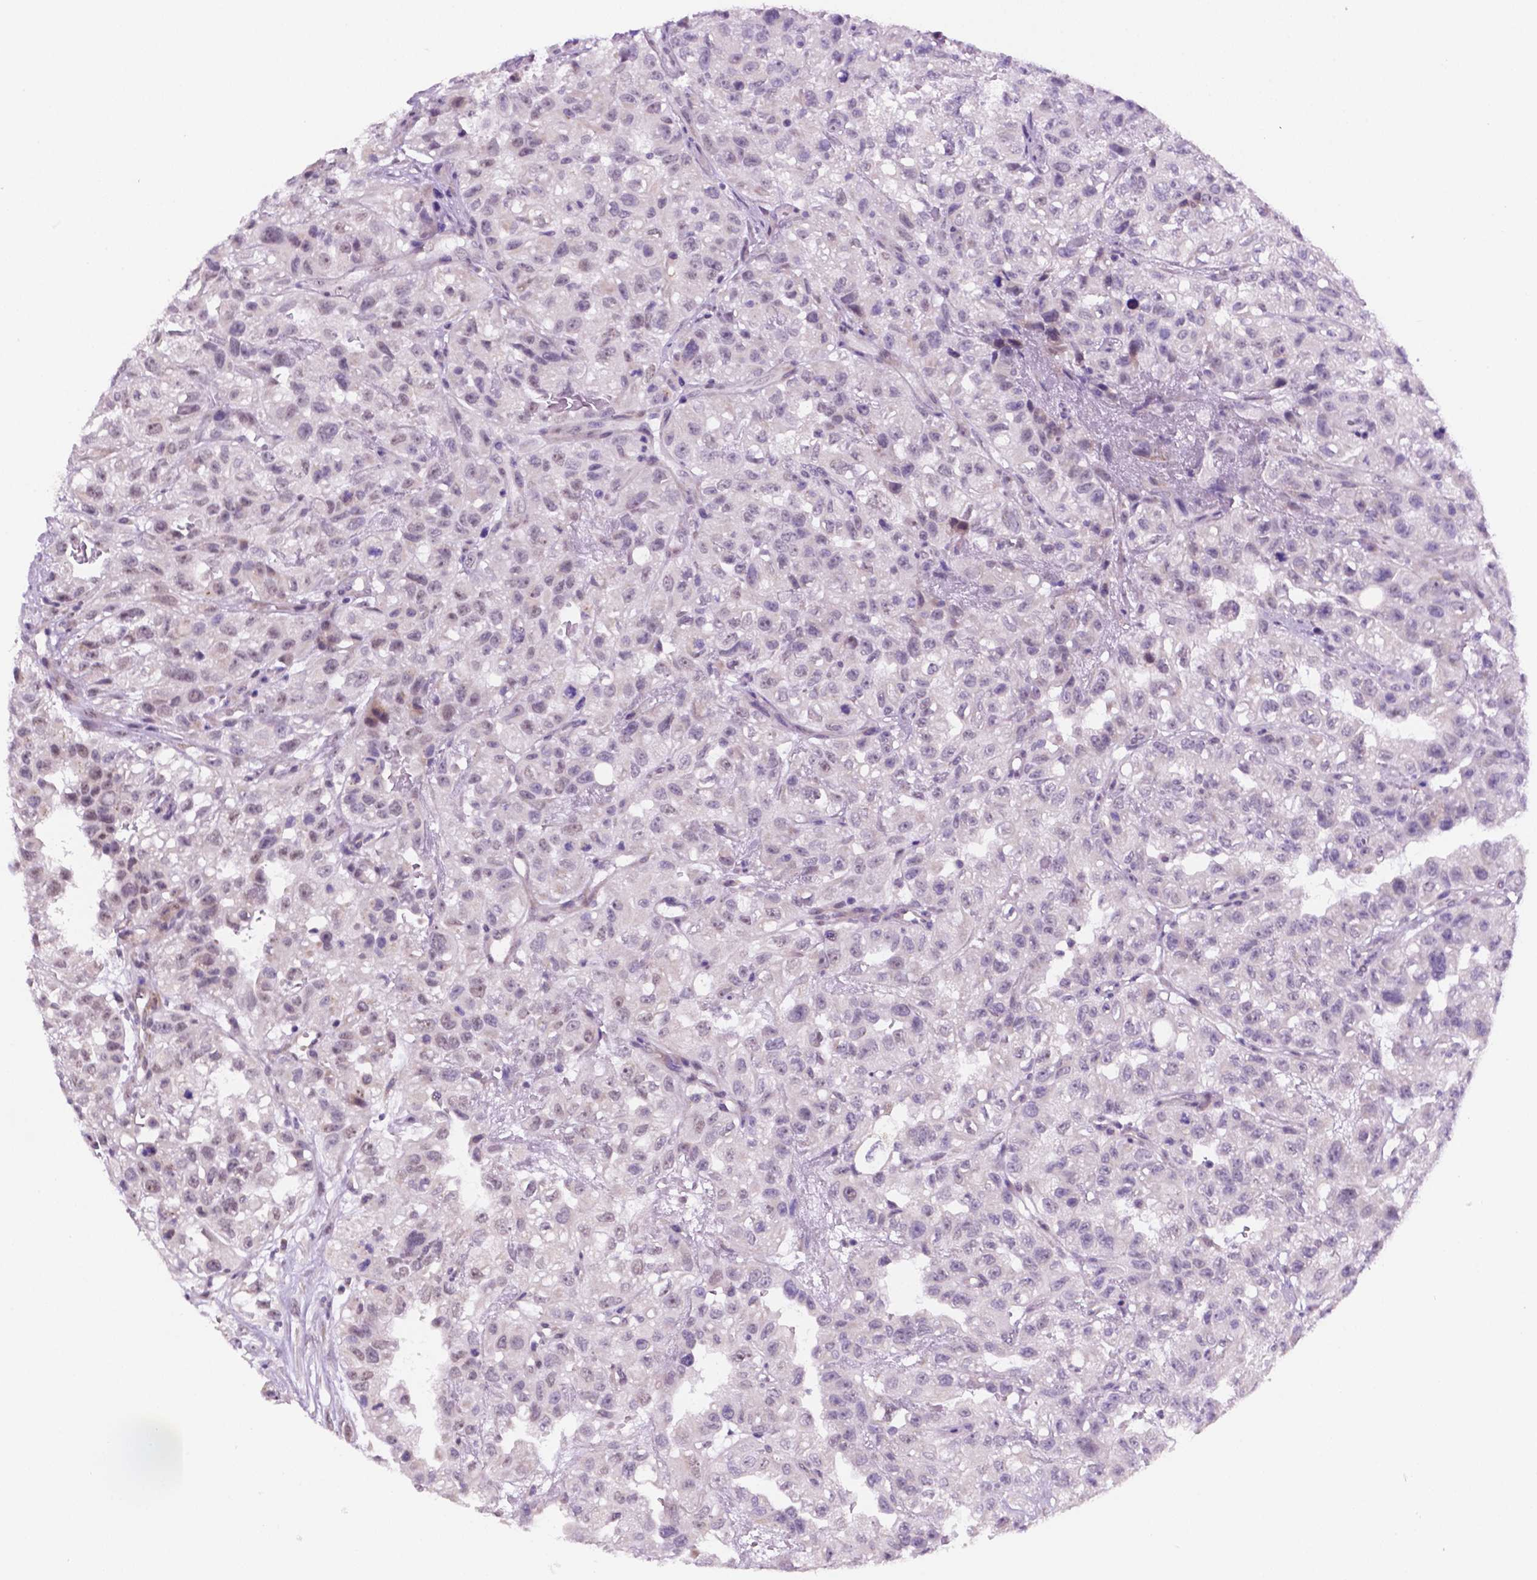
{"staining": {"intensity": "weak", "quantity": "<25%", "location": "nuclear"}, "tissue": "renal cancer", "cell_type": "Tumor cells", "image_type": "cancer", "snomed": [{"axis": "morphology", "description": "Adenocarcinoma, NOS"}, {"axis": "topography", "description": "Kidney"}], "caption": "High magnification brightfield microscopy of renal cancer (adenocarcinoma) stained with DAB (3,3'-diaminobenzidine) (brown) and counterstained with hematoxylin (blue): tumor cells show no significant staining.", "gene": "C18orf21", "patient": {"sex": "male", "age": 64}}